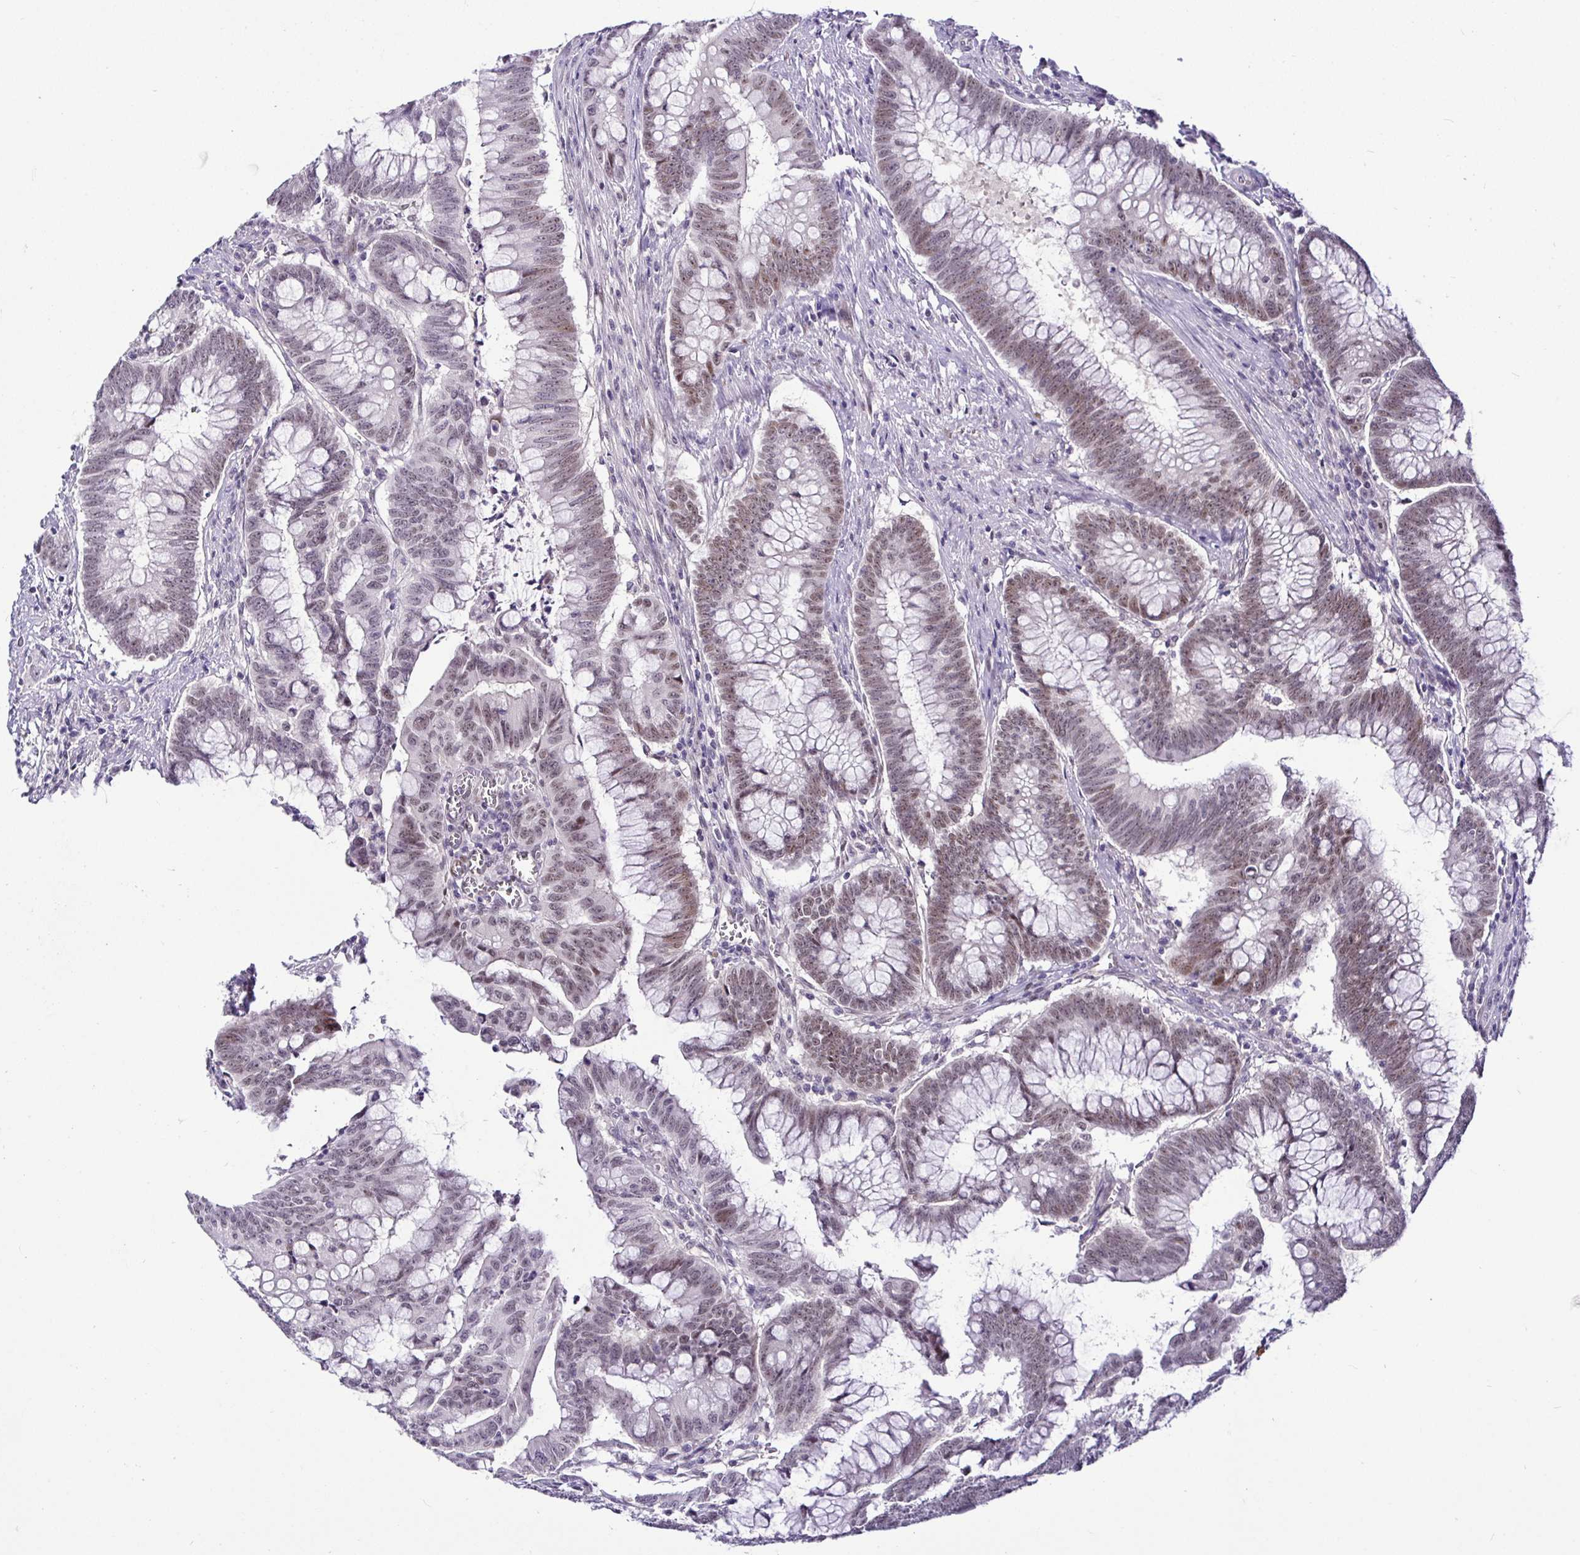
{"staining": {"intensity": "moderate", "quantity": "25%-75%", "location": "nuclear"}, "tissue": "colorectal cancer", "cell_type": "Tumor cells", "image_type": "cancer", "snomed": [{"axis": "morphology", "description": "Adenocarcinoma, NOS"}, {"axis": "topography", "description": "Colon"}], "caption": "Protein staining of colorectal cancer (adenocarcinoma) tissue reveals moderate nuclear positivity in approximately 25%-75% of tumor cells.", "gene": "NUP188", "patient": {"sex": "male", "age": 62}}